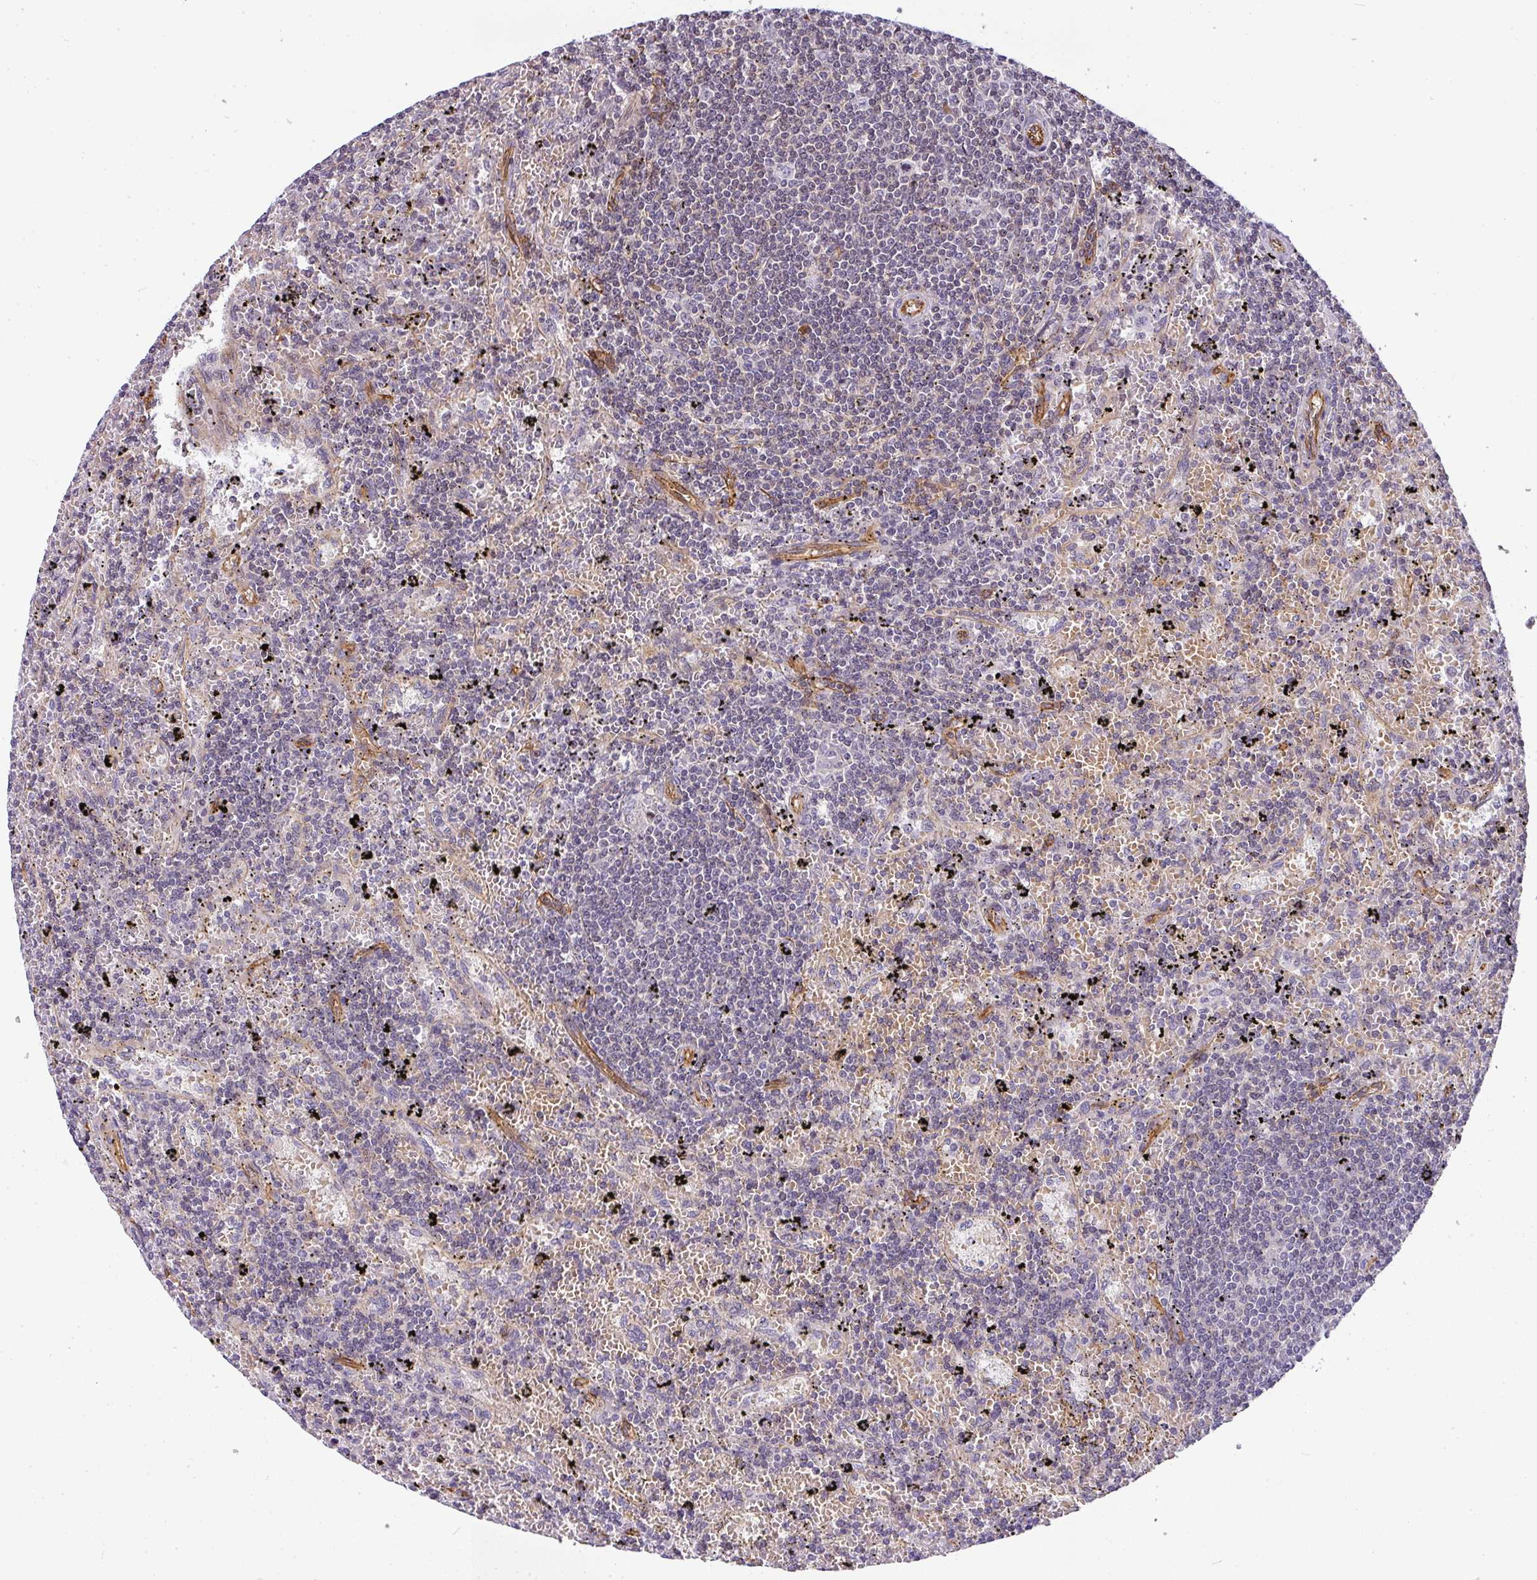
{"staining": {"intensity": "negative", "quantity": "none", "location": "none"}, "tissue": "lymphoma", "cell_type": "Tumor cells", "image_type": "cancer", "snomed": [{"axis": "morphology", "description": "Malignant lymphoma, non-Hodgkin's type, Low grade"}, {"axis": "topography", "description": "Spleen"}], "caption": "Immunohistochemistry (IHC) histopathology image of lymphoma stained for a protein (brown), which reveals no expression in tumor cells.", "gene": "OR11H4", "patient": {"sex": "male", "age": 76}}